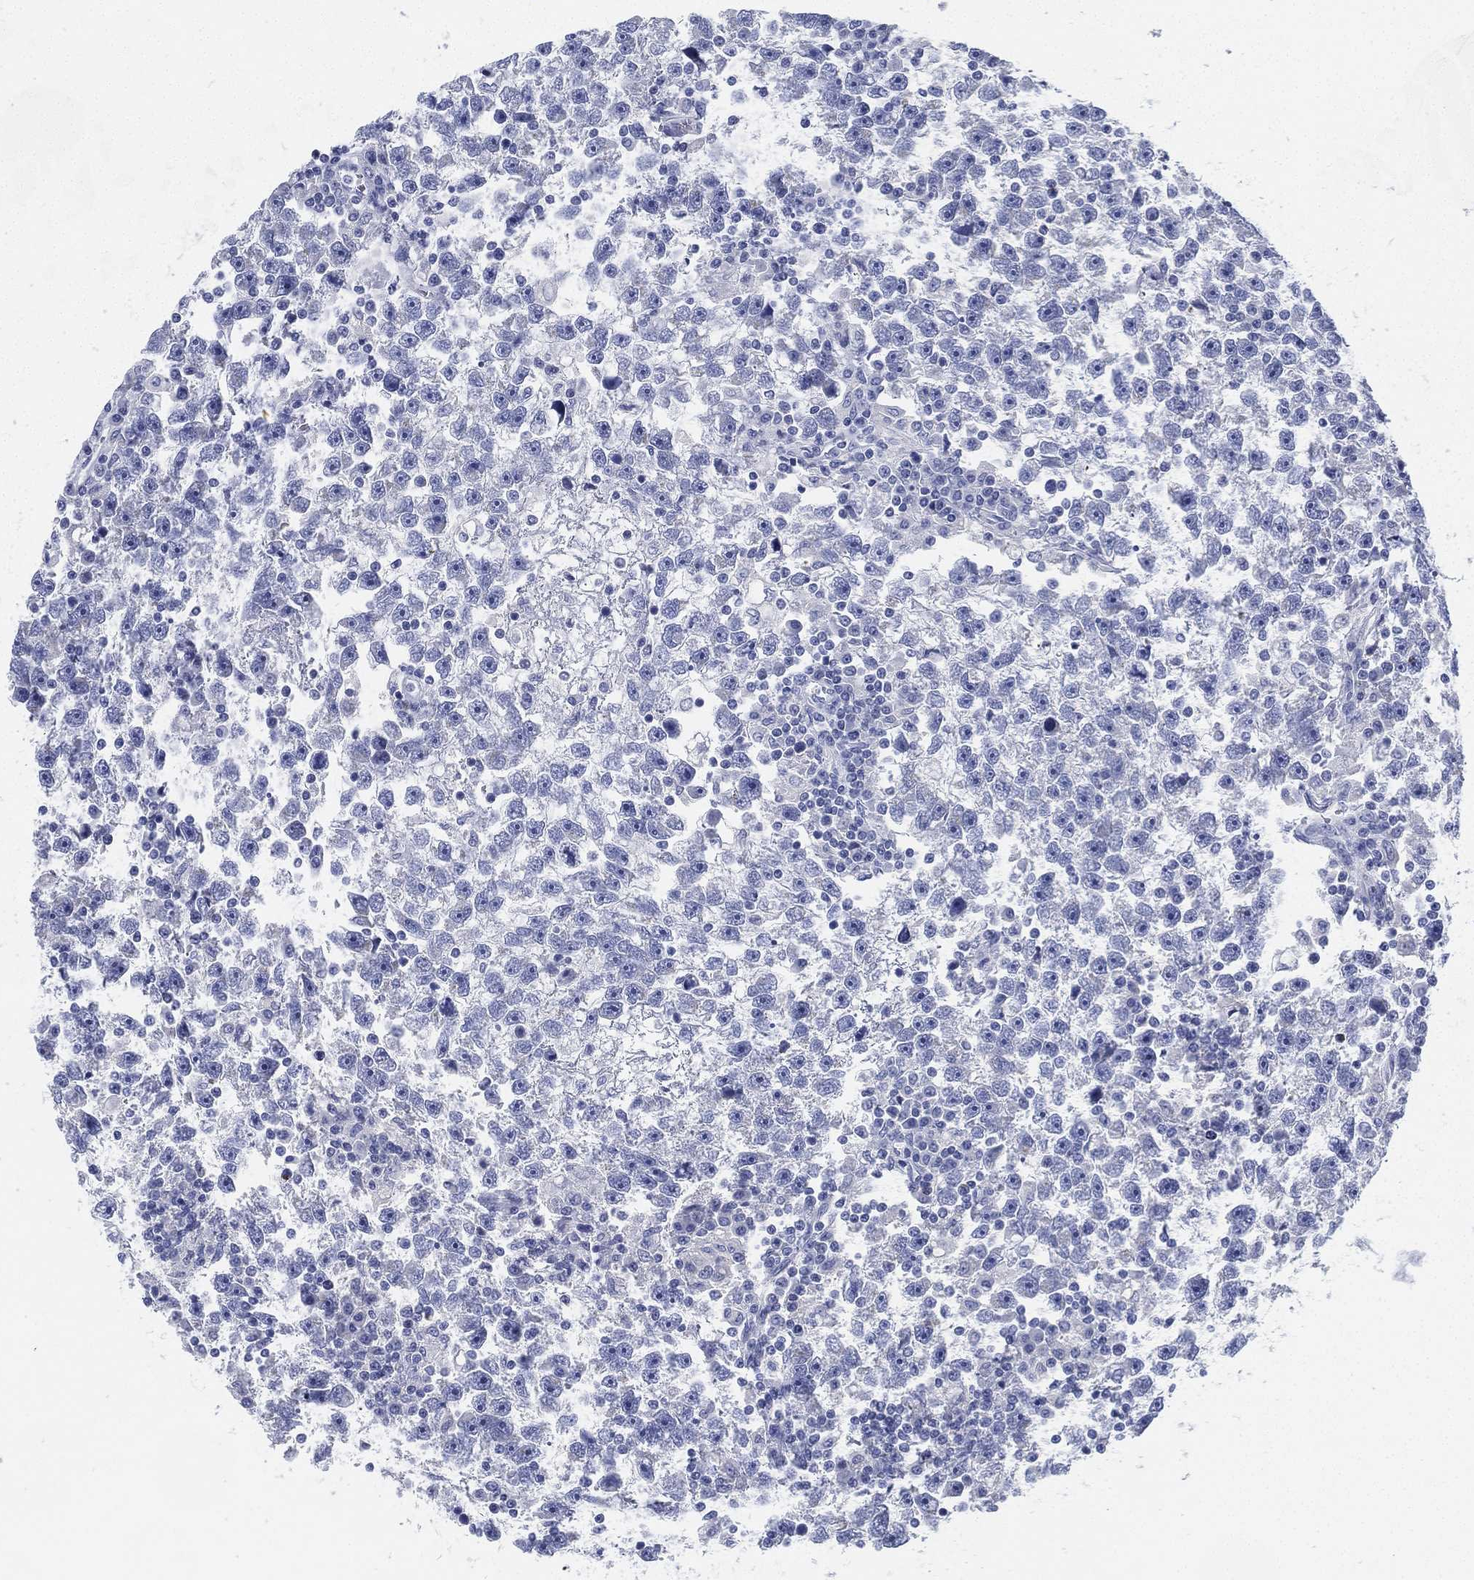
{"staining": {"intensity": "negative", "quantity": "none", "location": "none"}, "tissue": "testis cancer", "cell_type": "Tumor cells", "image_type": "cancer", "snomed": [{"axis": "morphology", "description": "Seminoma, NOS"}, {"axis": "topography", "description": "Testis"}], "caption": "Immunohistochemical staining of testis cancer (seminoma) shows no significant positivity in tumor cells.", "gene": "DEFB121", "patient": {"sex": "male", "age": 47}}